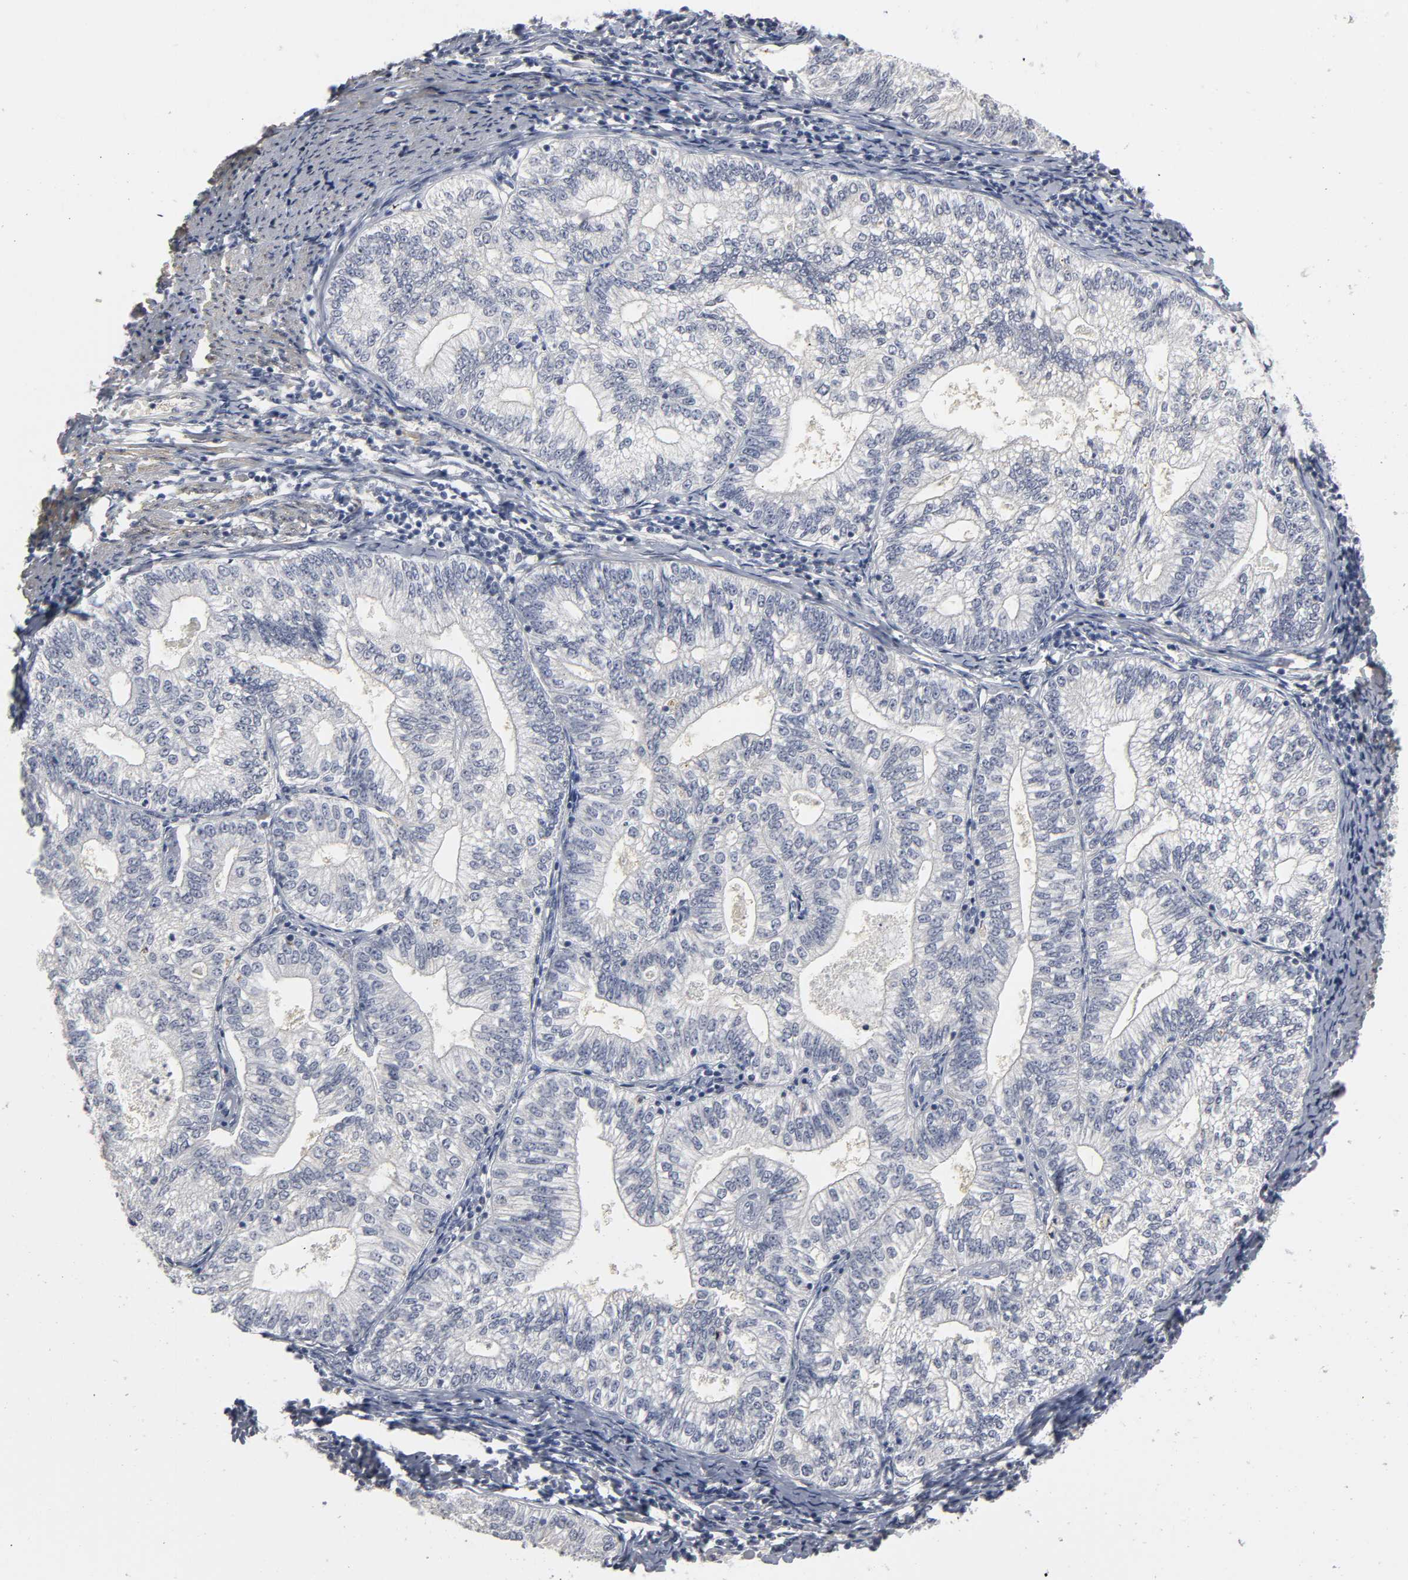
{"staining": {"intensity": "weak", "quantity": "<25%", "location": "cytoplasmic/membranous"}, "tissue": "endometrial cancer", "cell_type": "Tumor cells", "image_type": "cancer", "snomed": [{"axis": "morphology", "description": "Adenocarcinoma, NOS"}, {"axis": "topography", "description": "Endometrium"}], "caption": "Tumor cells are negative for brown protein staining in endometrial cancer (adenocarcinoma). (DAB immunohistochemistry (IHC), high magnification).", "gene": "PDLIM3", "patient": {"sex": "female", "age": 69}}